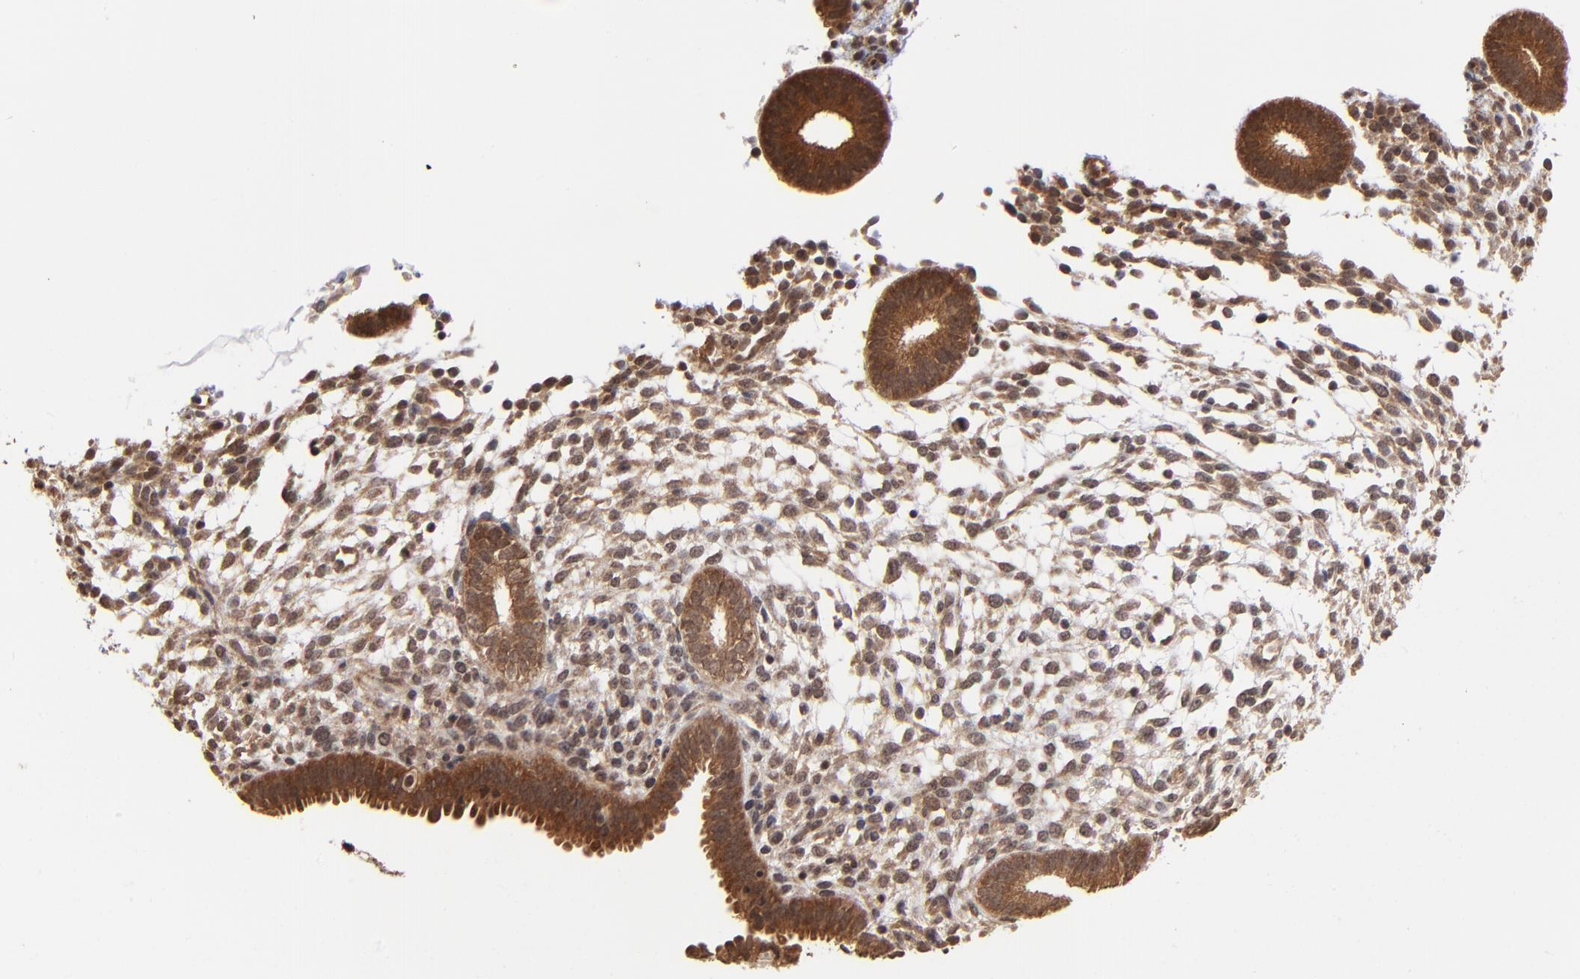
{"staining": {"intensity": "weak", "quantity": ">75%", "location": "cytoplasmic/membranous"}, "tissue": "endometrium", "cell_type": "Cells in endometrial stroma", "image_type": "normal", "snomed": [{"axis": "morphology", "description": "Normal tissue, NOS"}, {"axis": "topography", "description": "Endometrium"}], "caption": "Immunohistochemistry micrograph of unremarkable human endometrium stained for a protein (brown), which exhibits low levels of weak cytoplasmic/membranous positivity in approximately >75% of cells in endometrial stroma.", "gene": "BRPF1", "patient": {"sex": "female", "age": 35}}